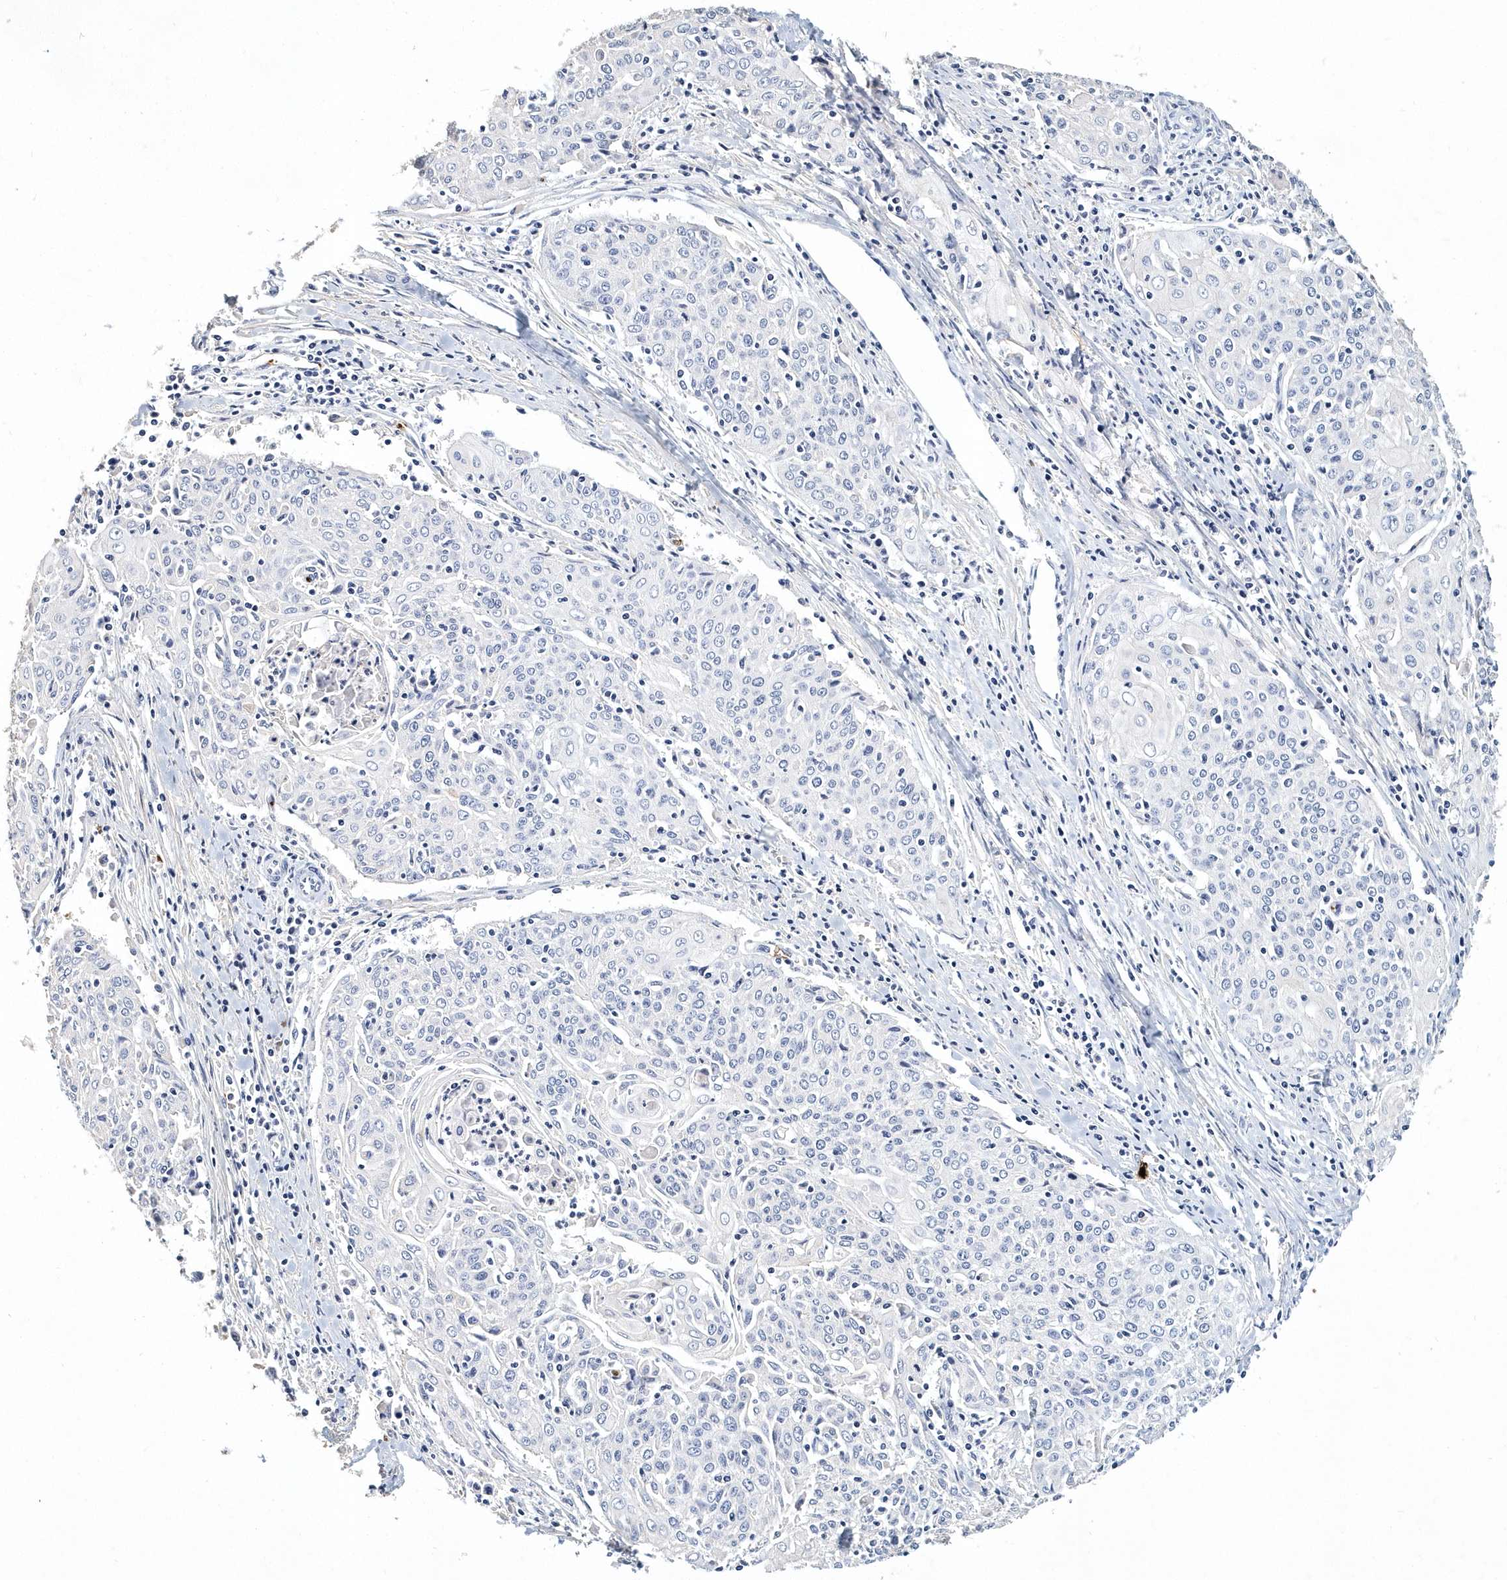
{"staining": {"intensity": "negative", "quantity": "none", "location": "none"}, "tissue": "cervical cancer", "cell_type": "Tumor cells", "image_type": "cancer", "snomed": [{"axis": "morphology", "description": "Squamous cell carcinoma, NOS"}, {"axis": "topography", "description": "Cervix"}], "caption": "DAB (3,3'-diaminobenzidine) immunohistochemical staining of cervical cancer (squamous cell carcinoma) exhibits no significant expression in tumor cells.", "gene": "ITGA2B", "patient": {"sex": "female", "age": 48}}